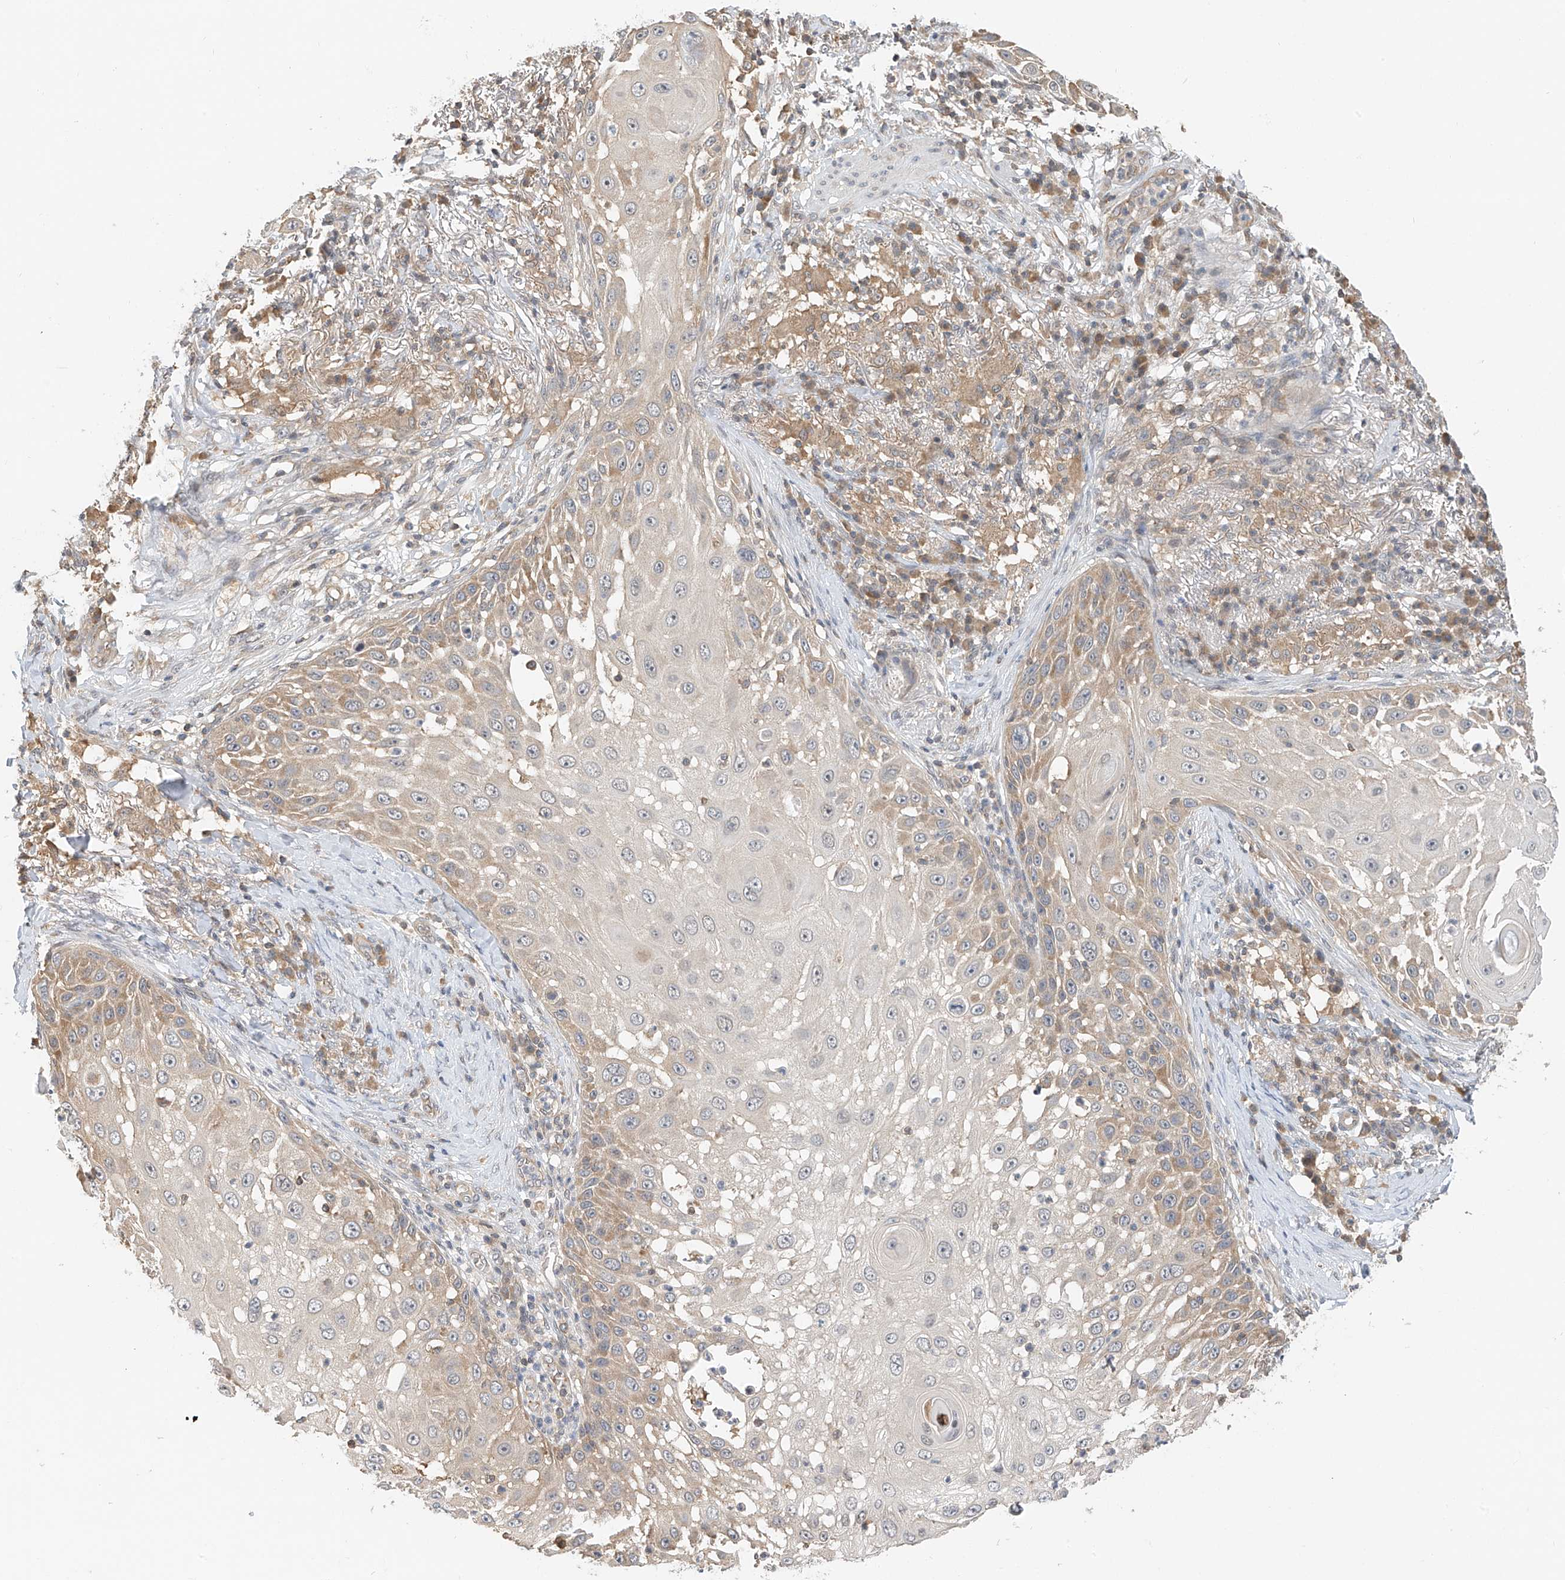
{"staining": {"intensity": "moderate", "quantity": "25%-75%", "location": "cytoplasmic/membranous"}, "tissue": "skin cancer", "cell_type": "Tumor cells", "image_type": "cancer", "snomed": [{"axis": "morphology", "description": "Squamous cell carcinoma, NOS"}, {"axis": "topography", "description": "Skin"}], "caption": "Protein staining of skin cancer tissue demonstrates moderate cytoplasmic/membranous expression in approximately 25%-75% of tumor cells.", "gene": "PPA2", "patient": {"sex": "female", "age": 44}}